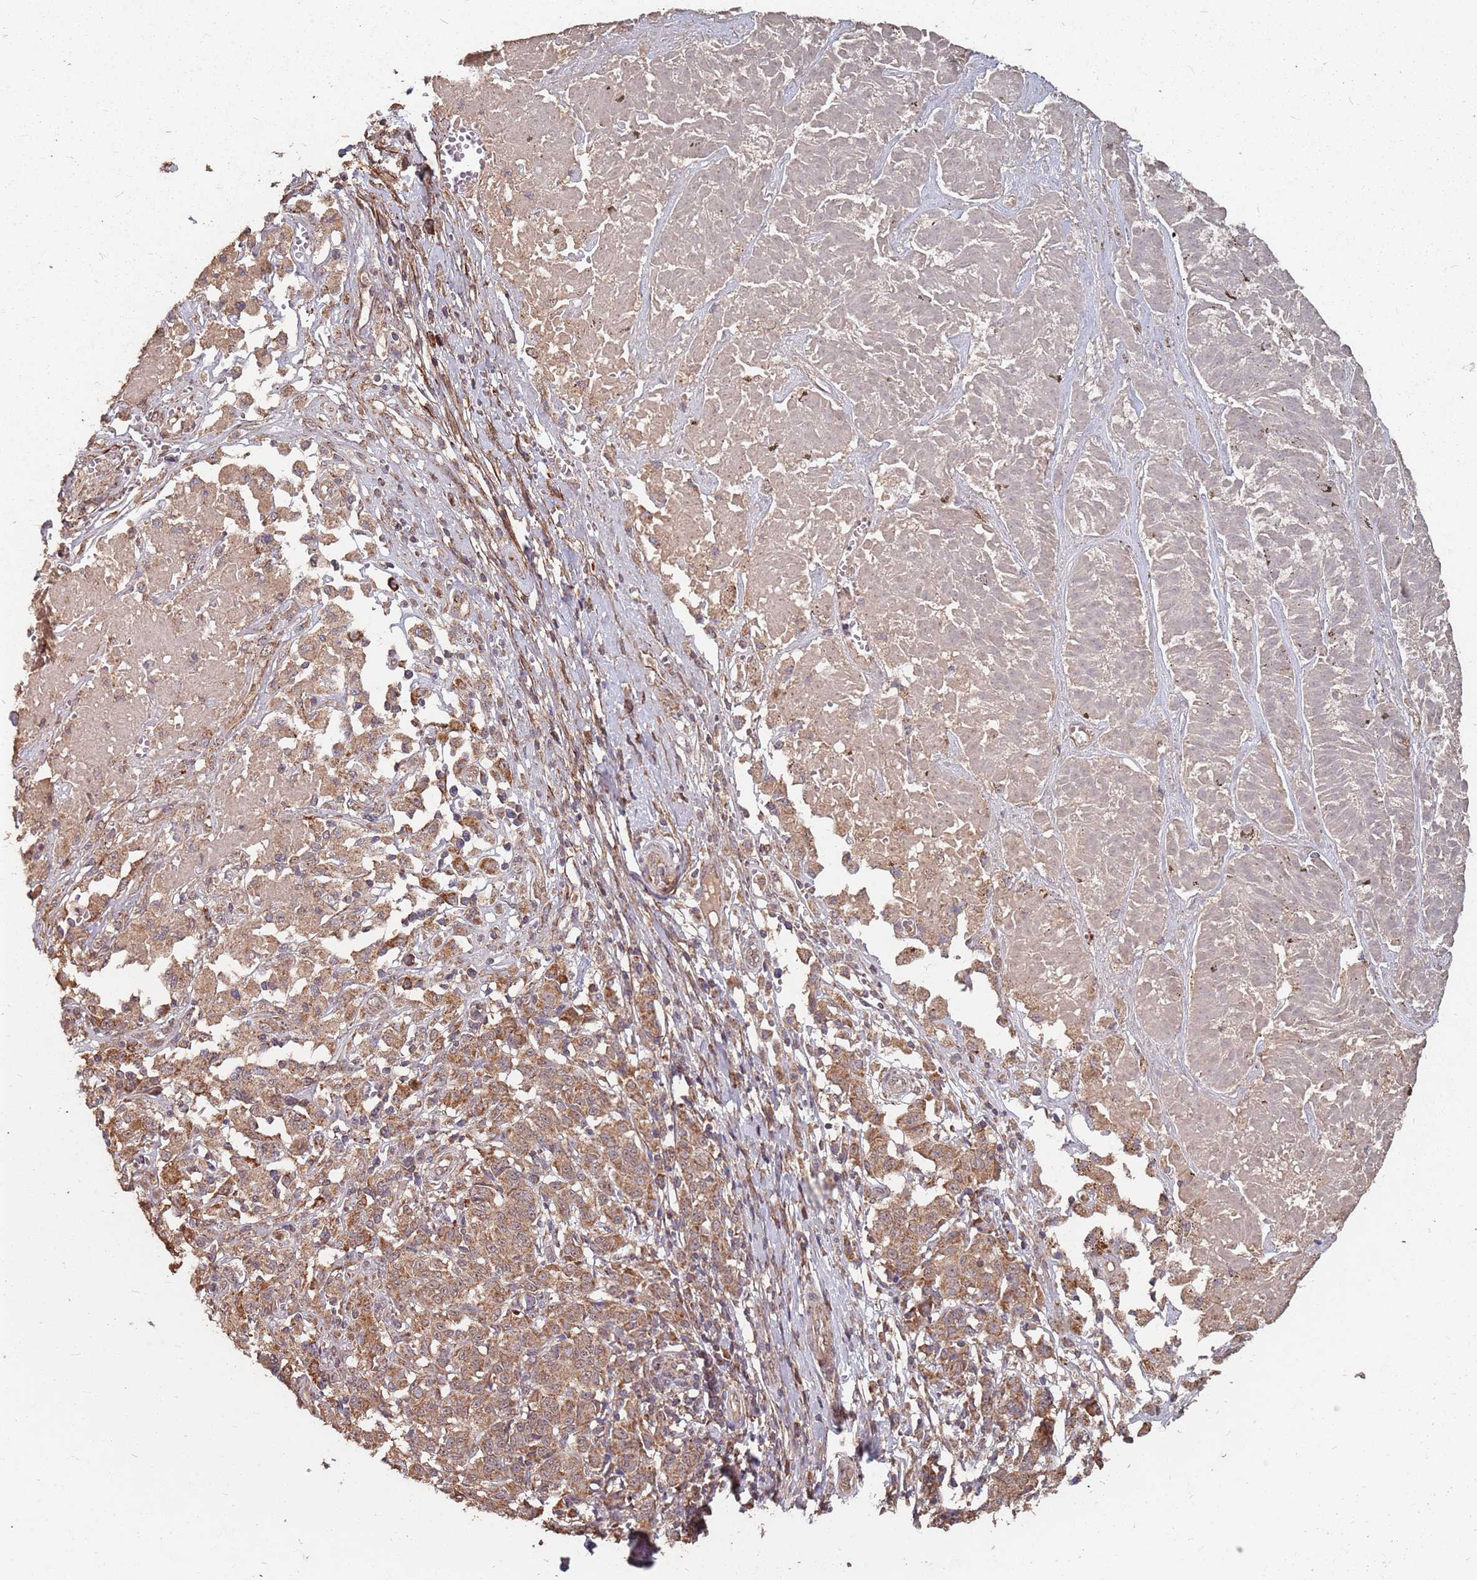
{"staining": {"intensity": "moderate", "quantity": ">75%", "location": "cytoplasmic/membranous"}, "tissue": "melanoma", "cell_type": "Tumor cells", "image_type": "cancer", "snomed": [{"axis": "morphology", "description": "Malignant melanoma, NOS"}, {"axis": "topography", "description": "Skin"}], "caption": "There is medium levels of moderate cytoplasmic/membranous positivity in tumor cells of melanoma, as demonstrated by immunohistochemical staining (brown color).", "gene": "PRORP", "patient": {"sex": "female", "age": 72}}